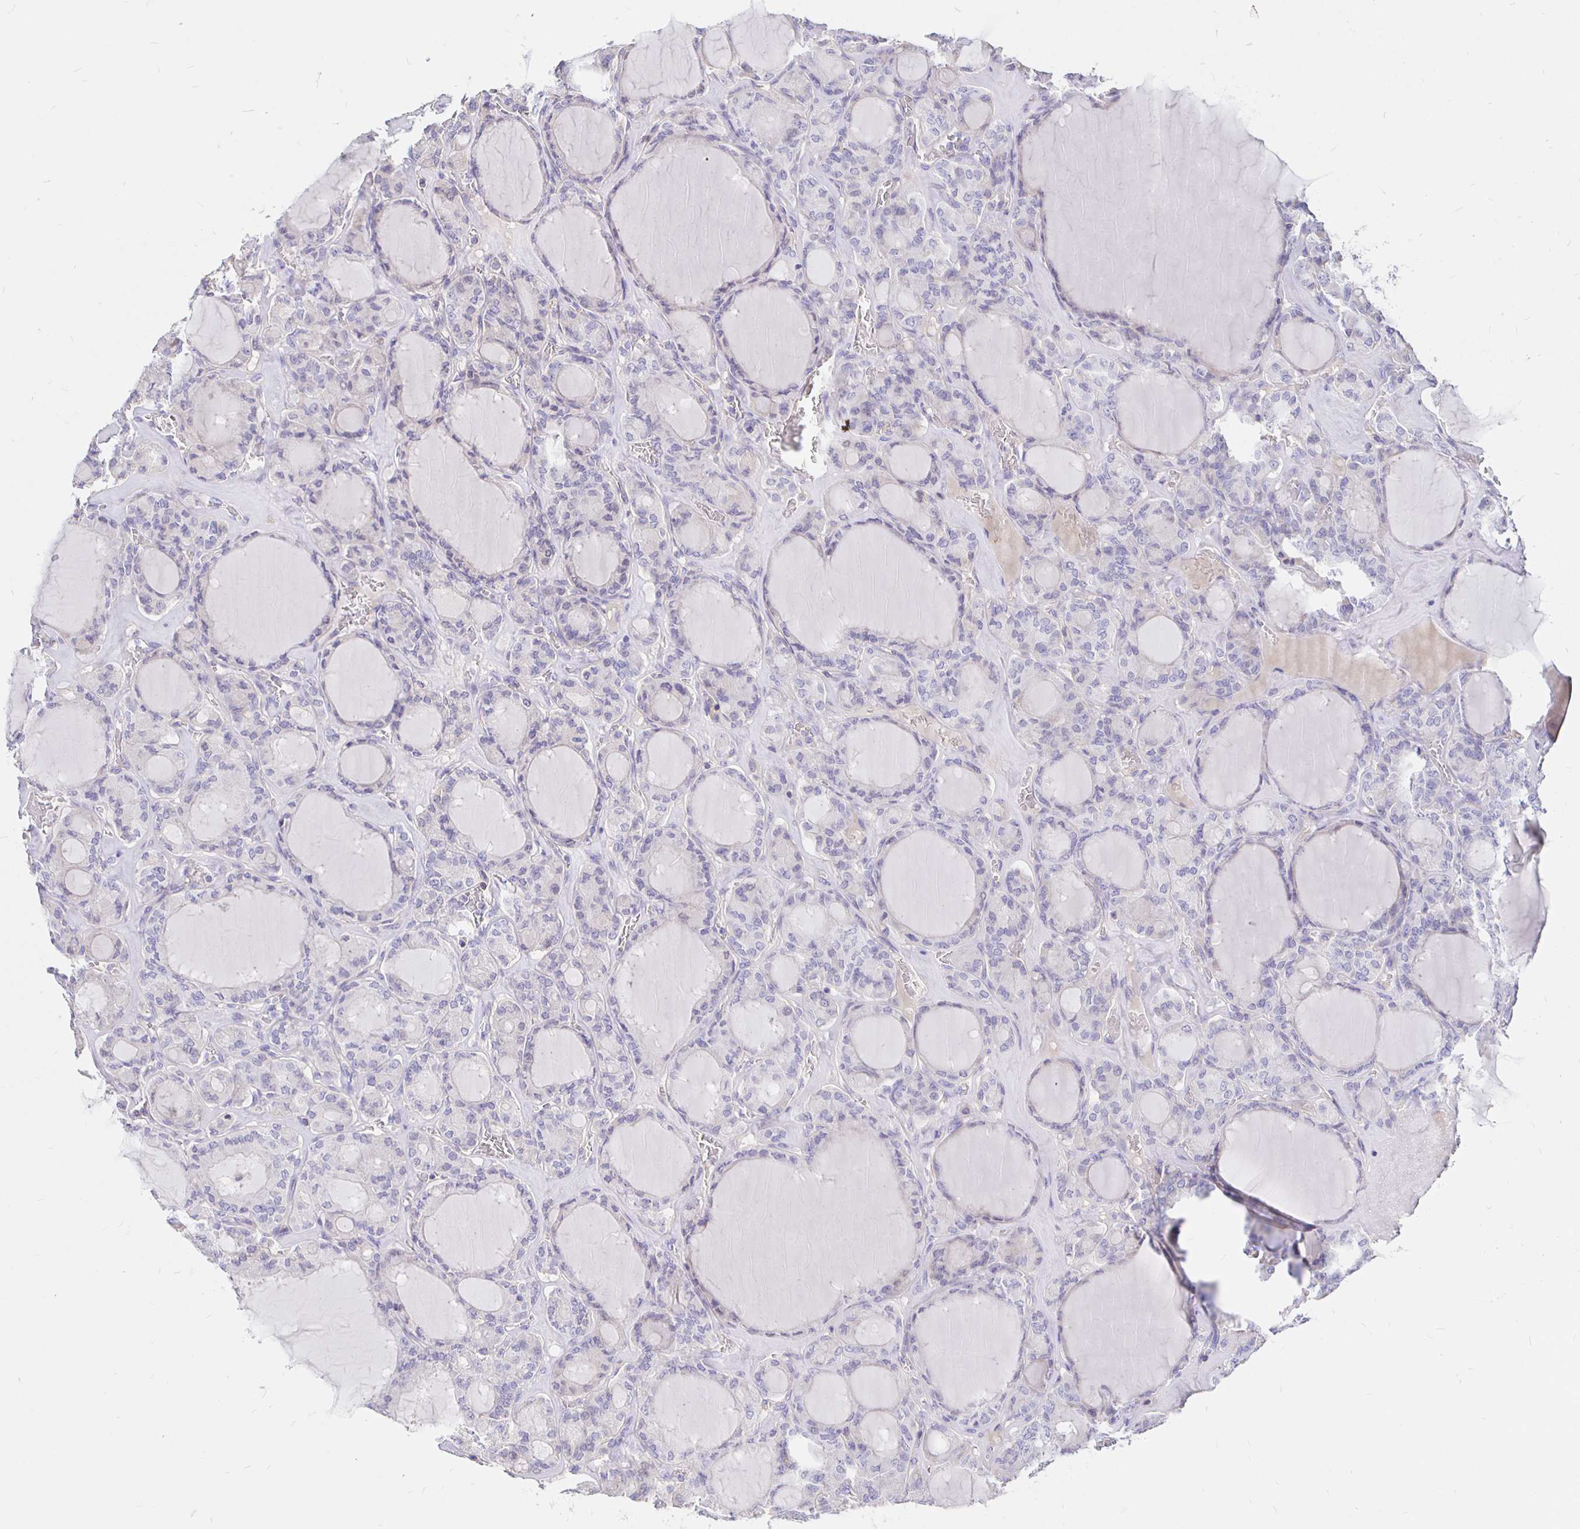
{"staining": {"intensity": "negative", "quantity": "none", "location": "none"}, "tissue": "thyroid cancer", "cell_type": "Tumor cells", "image_type": "cancer", "snomed": [{"axis": "morphology", "description": "Papillary adenocarcinoma, NOS"}, {"axis": "topography", "description": "Thyroid gland"}], "caption": "IHC of human thyroid cancer (papillary adenocarcinoma) demonstrates no positivity in tumor cells.", "gene": "NECAB1", "patient": {"sex": "male", "age": 87}}